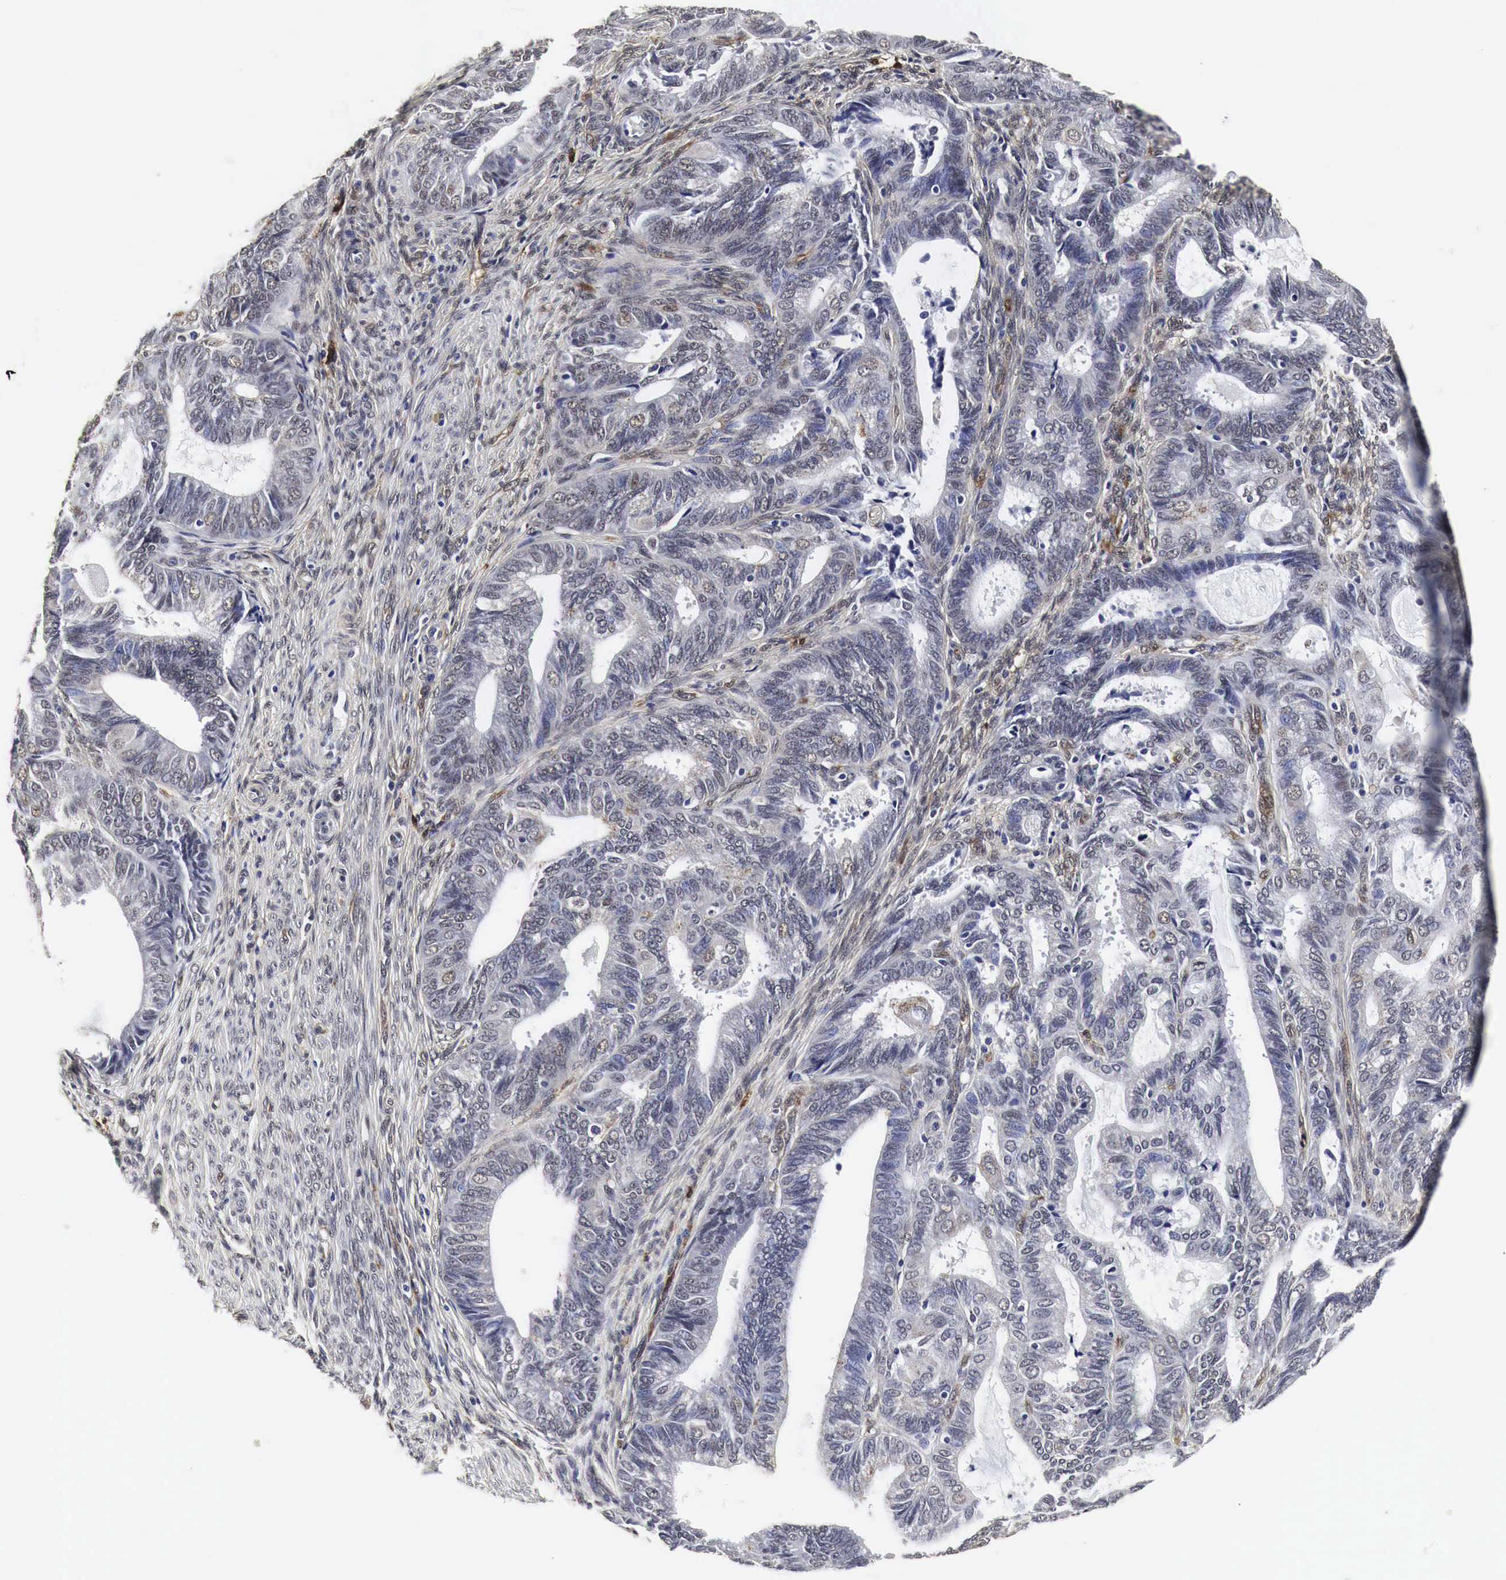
{"staining": {"intensity": "weak", "quantity": "<25%", "location": "cytoplasmic/membranous"}, "tissue": "endometrial cancer", "cell_type": "Tumor cells", "image_type": "cancer", "snomed": [{"axis": "morphology", "description": "Adenocarcinoma, NOS"}, {"axis": "topography", "description": "Endometrium"}], "caption": "High power microscopy micrograph of an immunohistochemistry (IHC) photomicrograph of adenocarcinoma (endometrial), revealing no significant expression in tumor cells.", "gene": "SPIN1", "patient": {"sex": "female", "age": 63}}